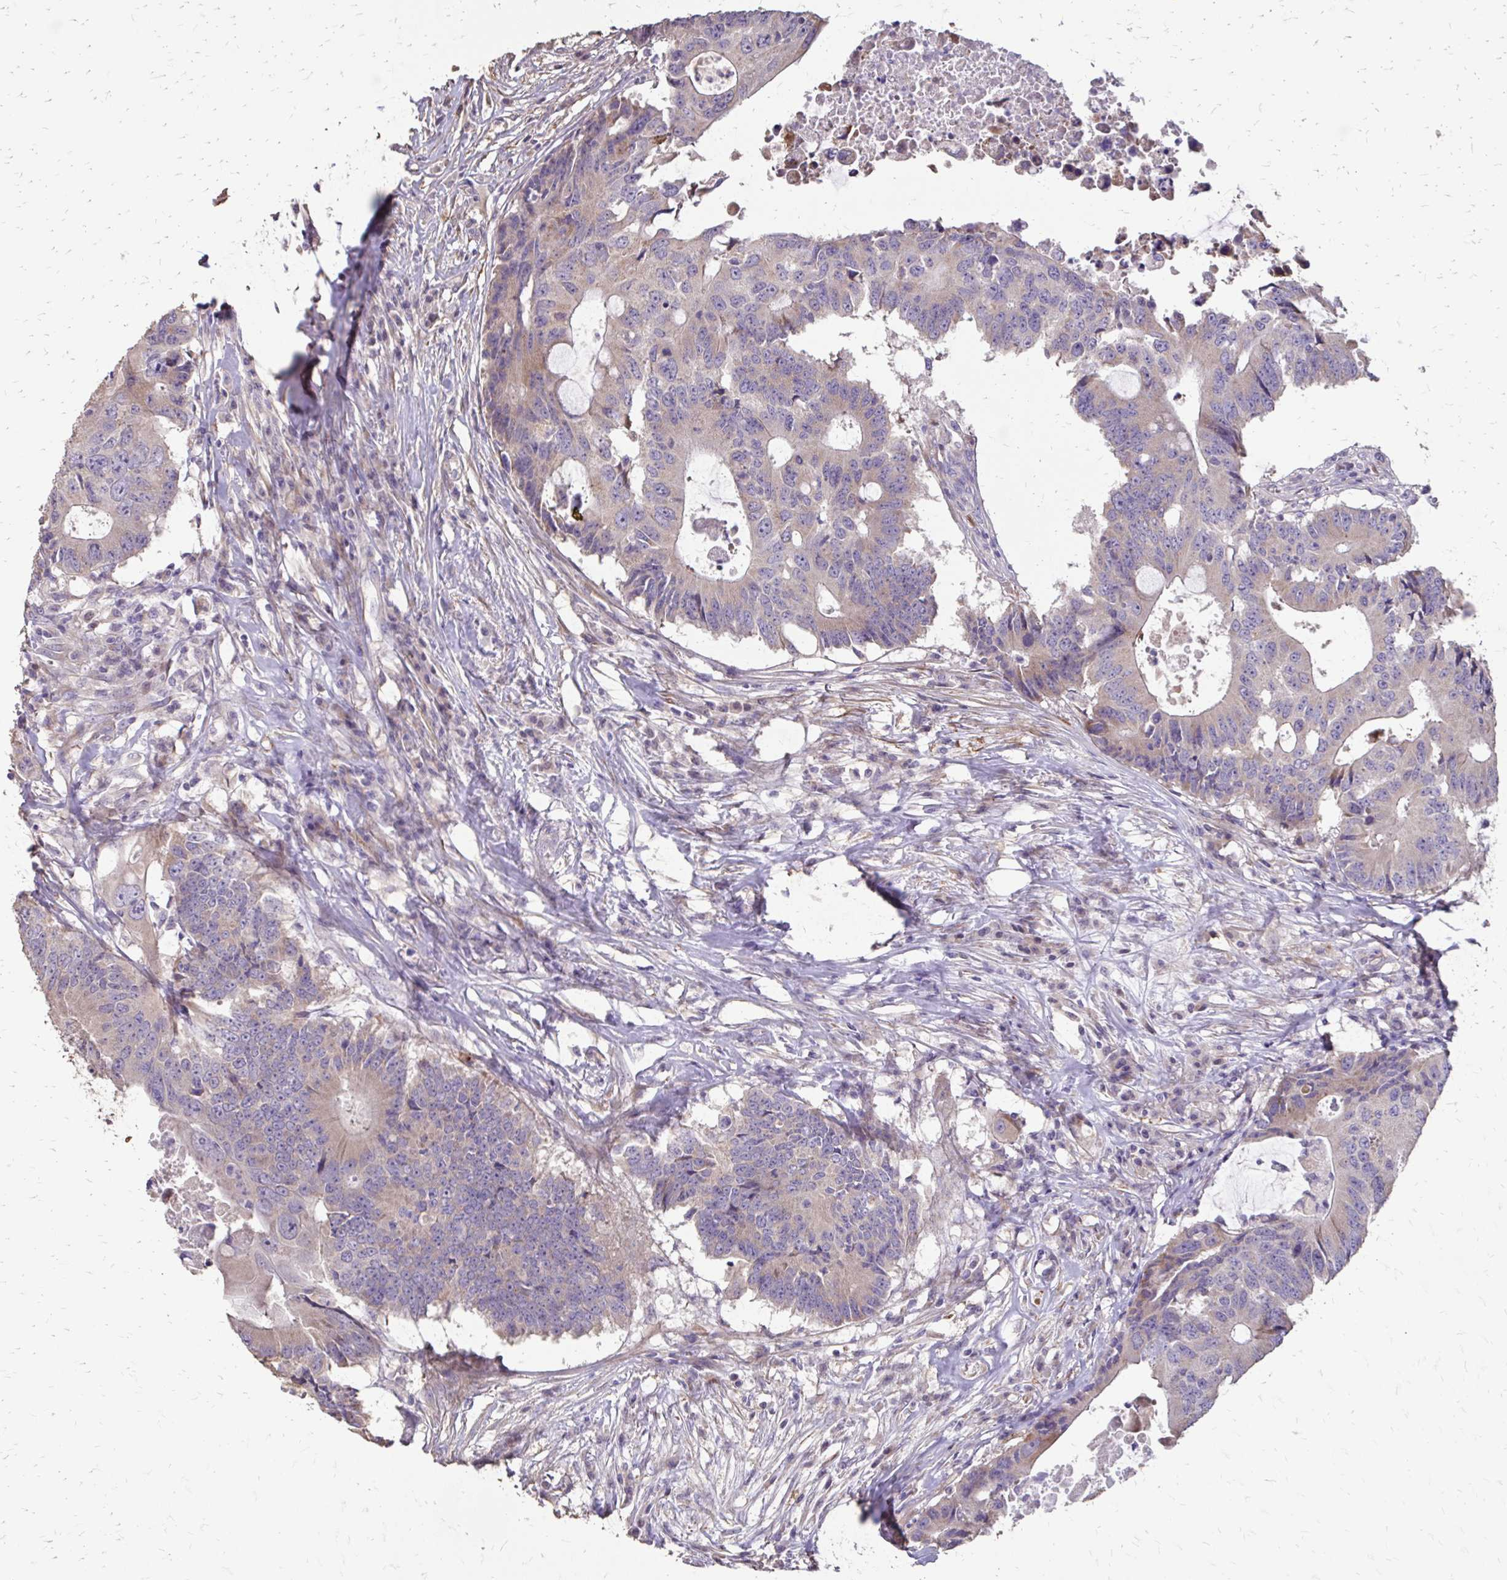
{"staining": {"intensity": "negative", "quantity": "none", "location": "none"}, "tissue": "colorectal cancer", "cell_type": "Tumor cells", "image_type": "cancer", "snomed": [{"axis": "morphology", "description": "Adenocarcinoma, NOS"}, {"axis": "topography", "description": "Colon"}], "caption": "Immunohistochemistry (IHC) micrograph of colorectal cancer stained for a protein (brown), which exhibits no expression in tumor cells.", "gene": "MYORG", "patient": {"sex": "male", "age": 71}}